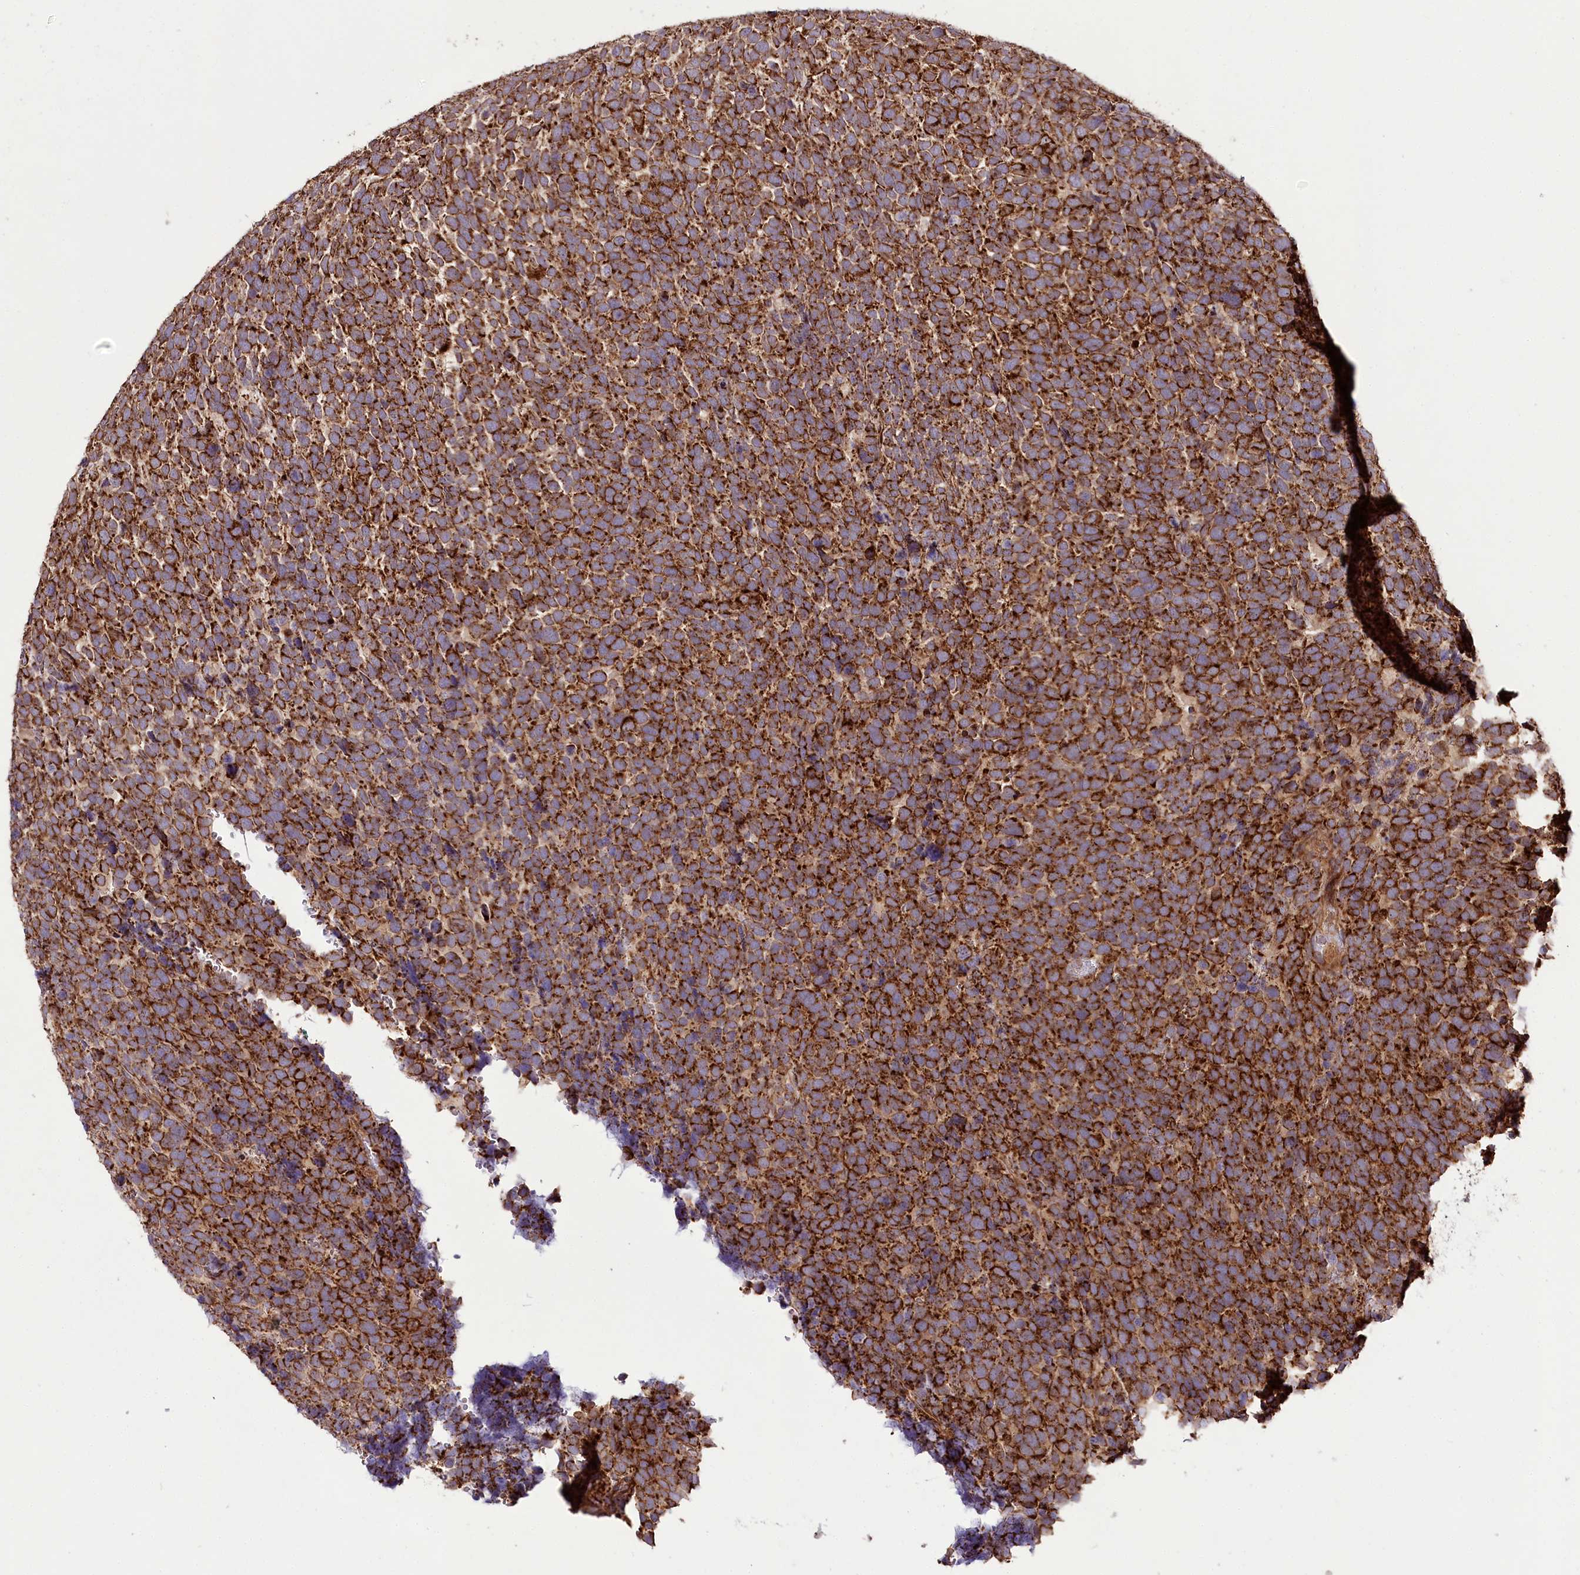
{"staining": {"intensity": "strong", "quantity": ">75%", "location": "cytoplasmic/membranous"}, "tissue": "urothelial cancer", "cell_type": "Tumor cells", "image_type": "cancer", "snomed": [{"axis": "morphology", "description": "Urothelial carcinoma, High grade"}, {"axis": "topography", "description": "Urinary bladder"}], "caption": "A photomicrograph of human high-grade urothelial carcinoma stained for a protein reveals strong cytoplasmic/membranous brown staining in tumor cells. (Stains: DAB (3,3'-diaminobenzidine) in brown, nuclei in blue, Microscopy: brightfield microscopy at high magnification).", "gene": "RAB7A", "patient": {"sex": "female", "age": 82}}